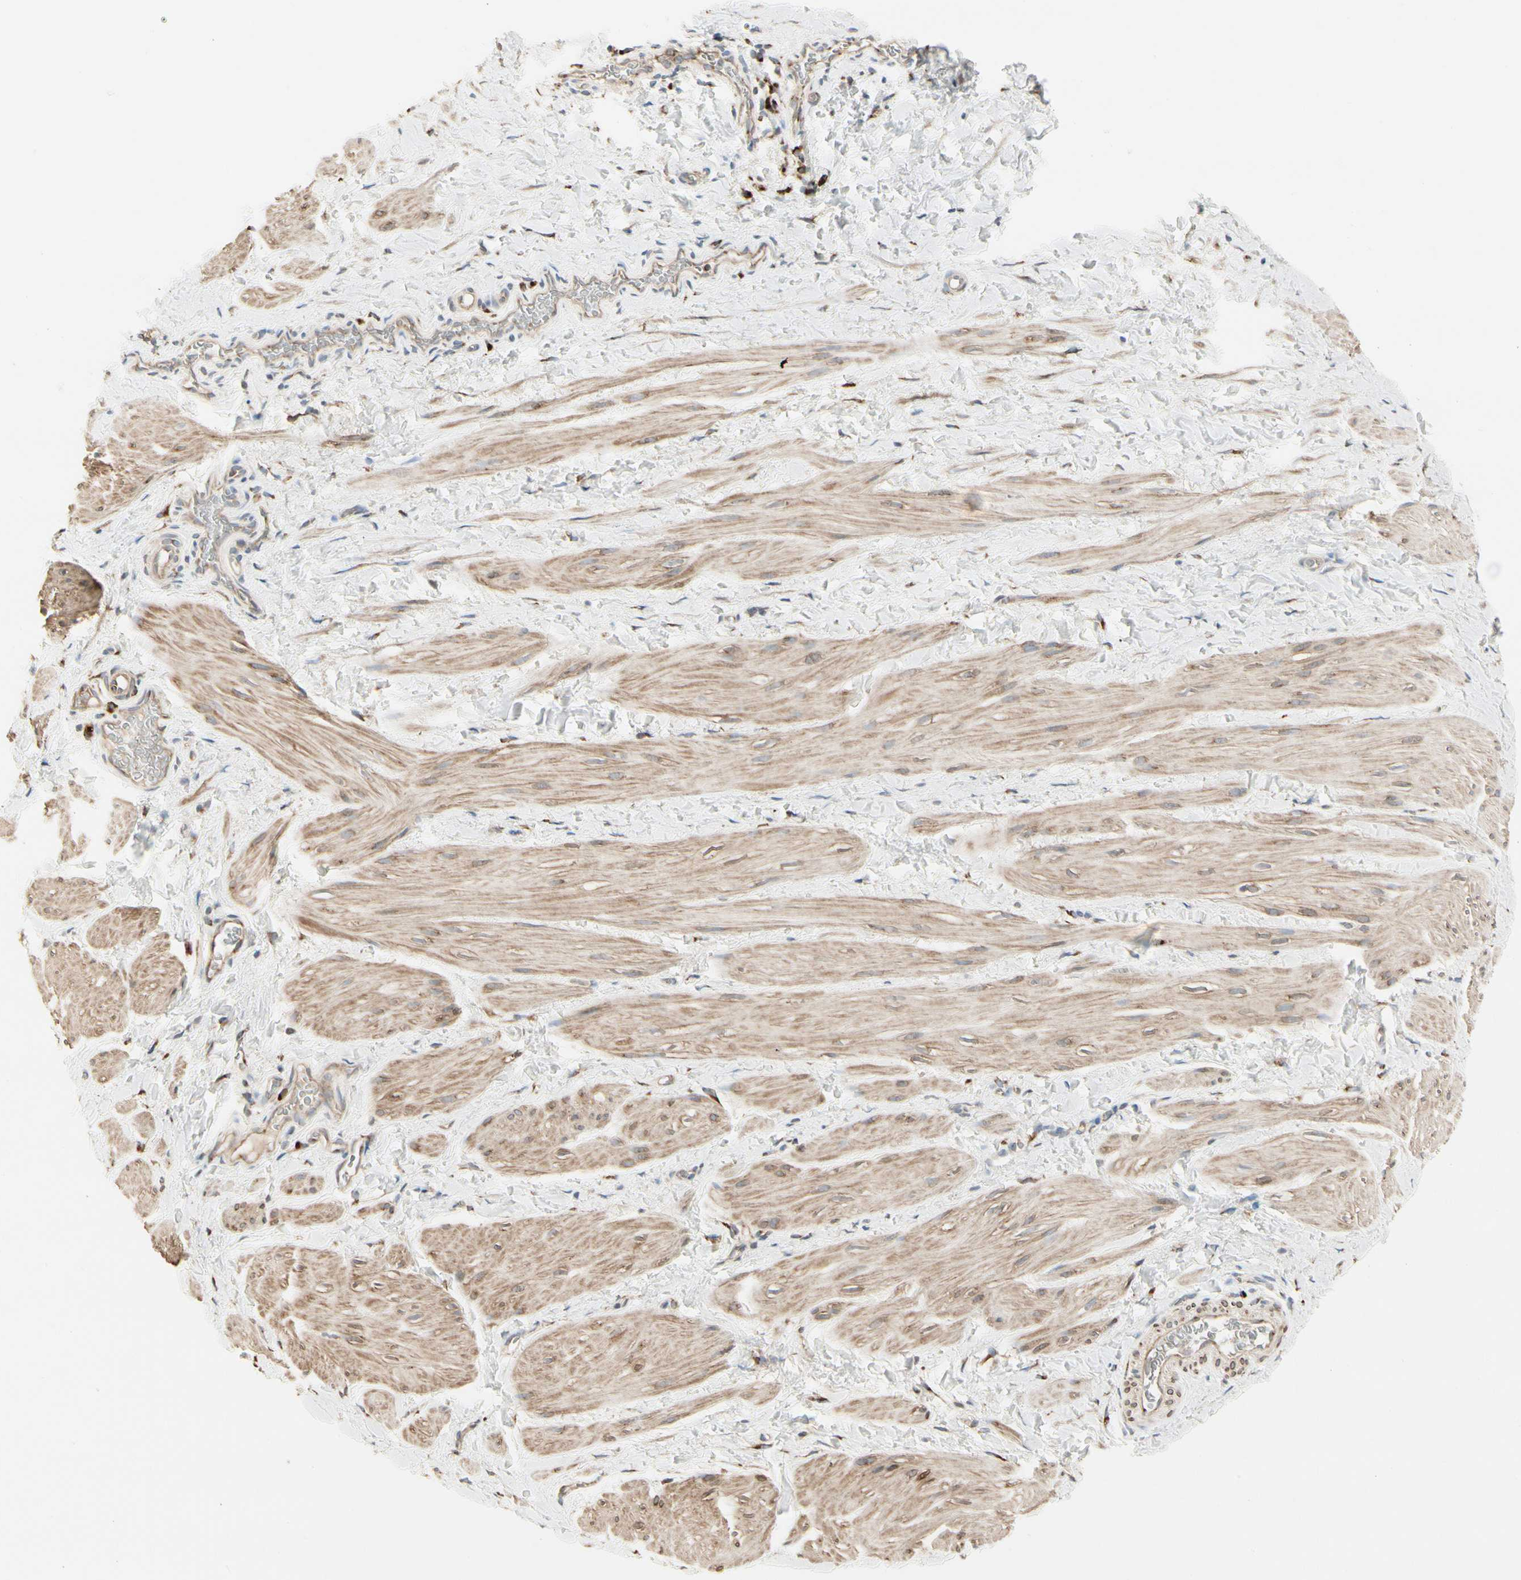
{"staining": {"intensity": "moderate", "quantity": ">75%", "location": "cytoplasmic/membranous"}, "tissue": "smooth muscle", "cell_type": "Smooth muscle cells", "image_type": "normal", "snomed": [{"axis": "morphology", "description": "Normal tissue, NOS"}, {"axis": "topography", "description": "Smooth muscle"}], "caption": "A brown stain highlights moderate cytoplasmic/membranous staining of a protein in smooth muscle cells of normal smooth muscle.", "gene": "NUCB2", "patient": {"sex": "male", "age": 16}}